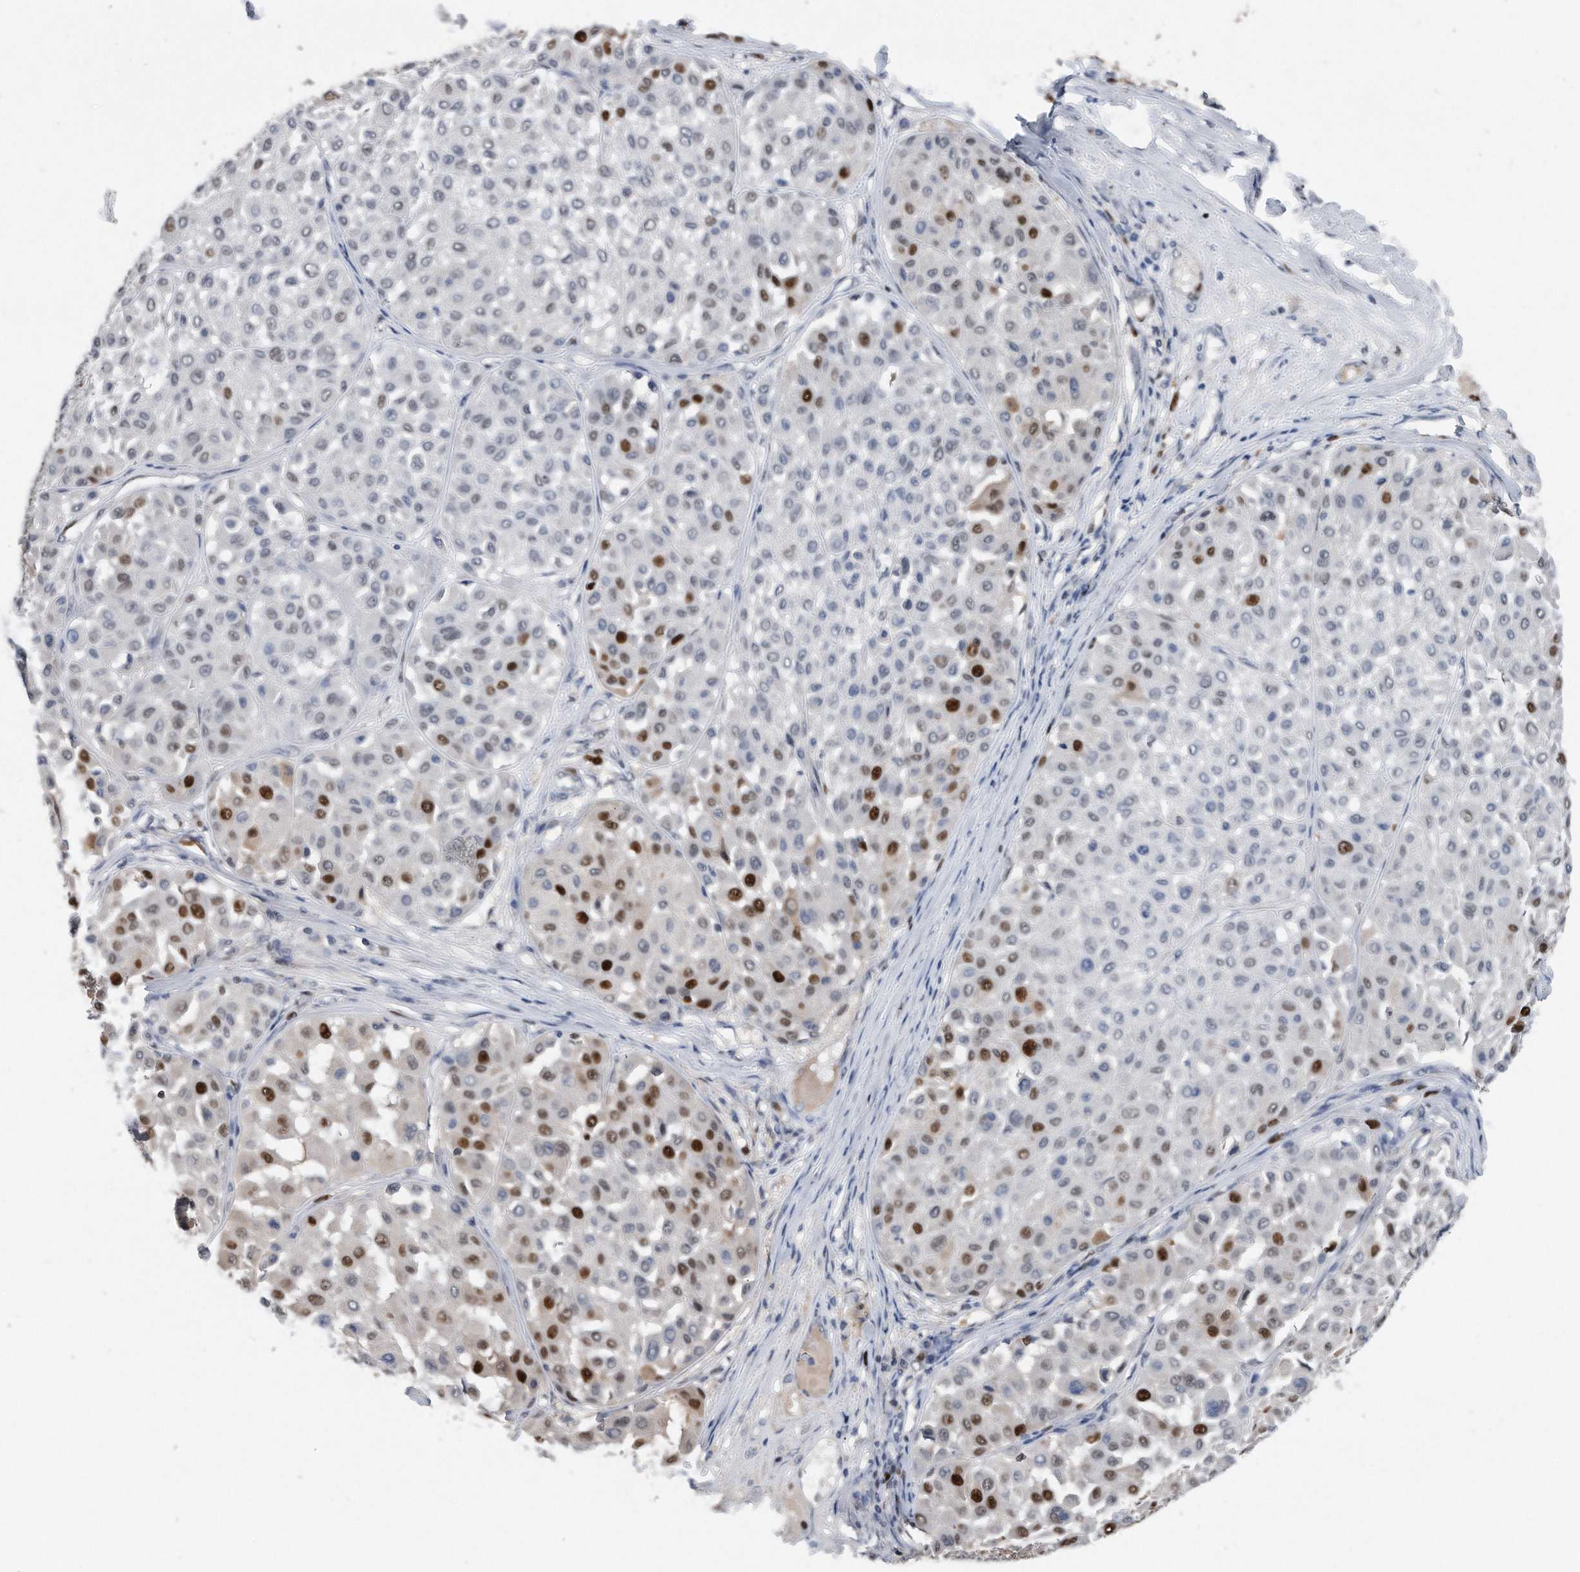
{"staining": {"intensity": "strong", "quantity": "<25%", "location": "nuclear"}, "tissue": "melanoma", "cell_type": "Tumor cells", "image_type": "cancer", "snomed": [{"axis": "morphology", "description": "Malignant melanoma, Metastatic site"}, {"axis": "topography", "description": "Soft tissue"}], "caption": "High-power microscopy captured an IHC image of melanoma, revealing strong nuclear positivity in approximately <25% of tumor cells.", "gene": "PCNA", "patient": {"sex": "male", "age": 41}}